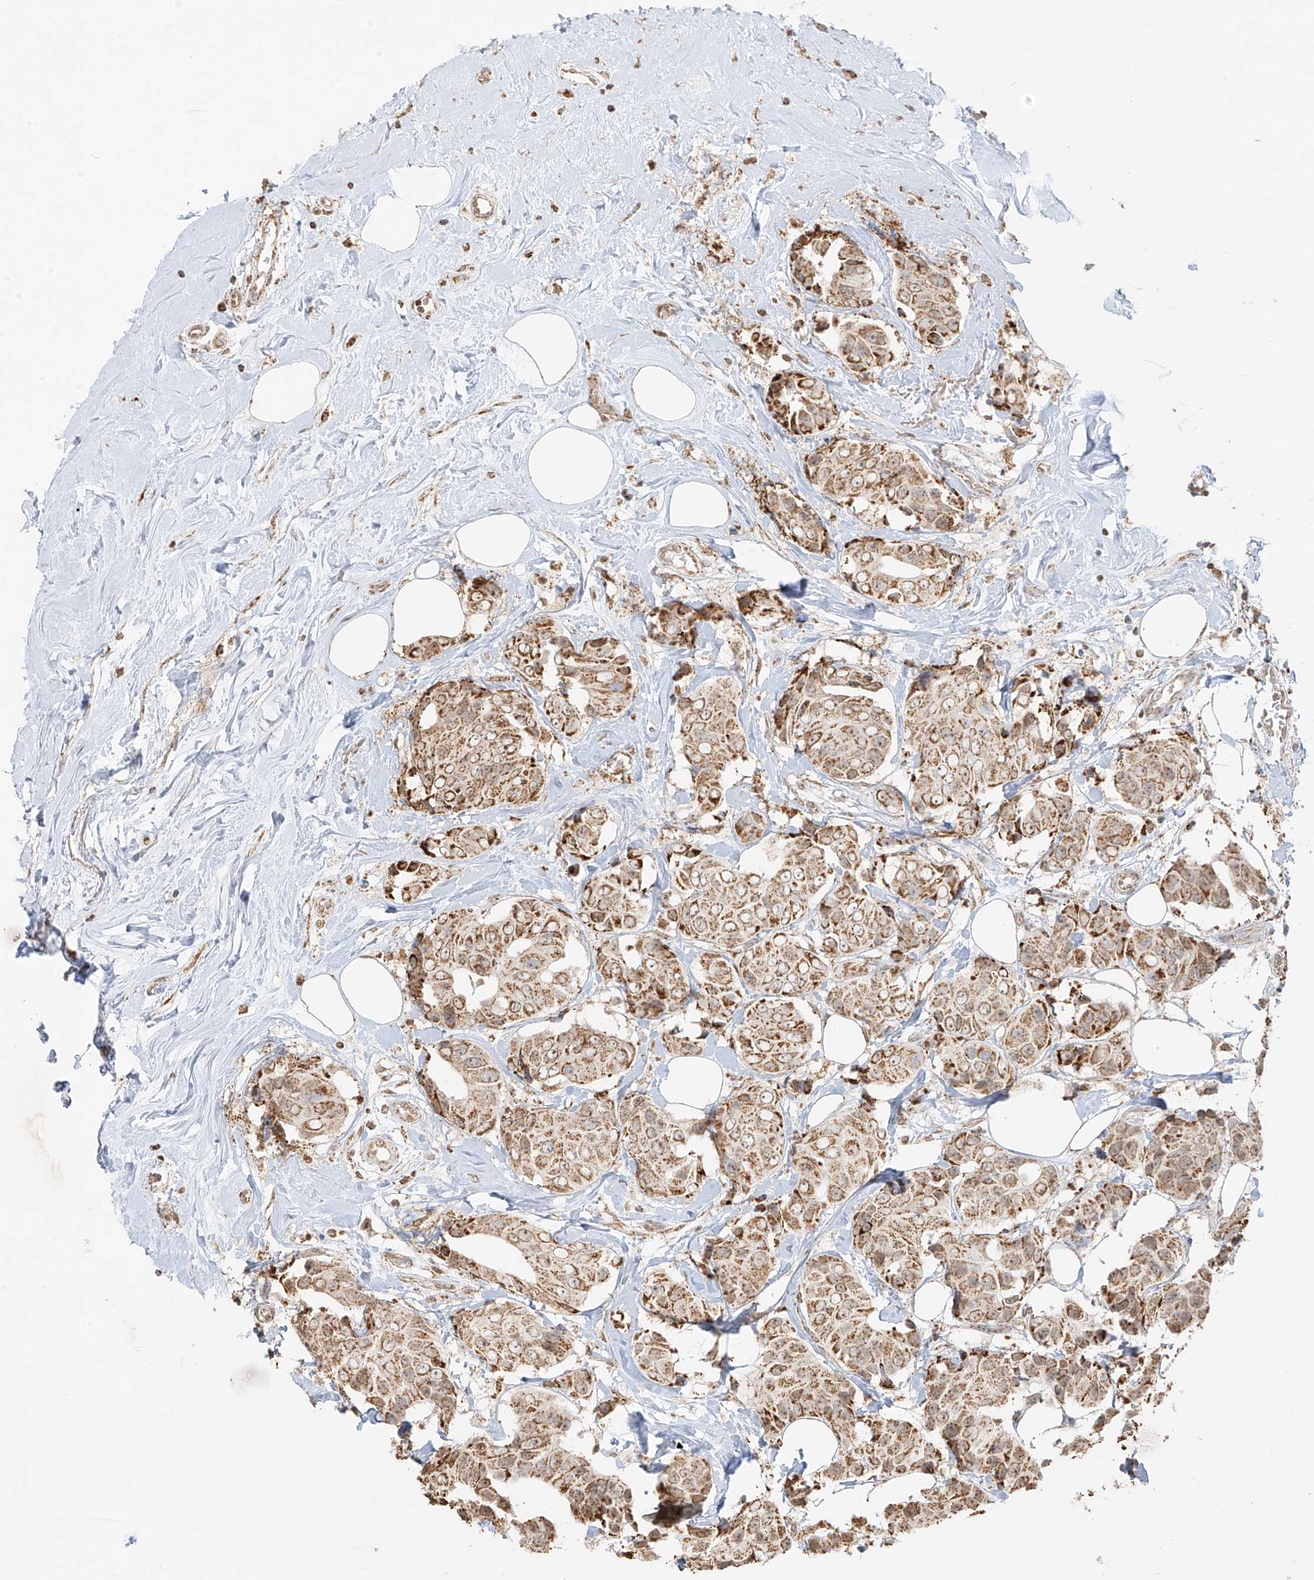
{"staining": {"intensity": "moderate", "quantity": ">75%", "location": "cytoplasmic/membranous"}, "tissue": "breast cancer", "cell_type": "Tumor cells", "image_type": "cancer", "snomed": [{"axis": "morphology", "description": "Normal tissue, NOS"}, {"axis": "morphology", "description": "Duct carcinoma"}, {"axis": "topography", "description": "Breast"}], "caption": "Moderate cytoplasmic/membranous positivity for a protein is identified in approximately >75% of tumor cells of invasive ductal carcinoma (breast) using immunohistochemistry.", "gene": "MIPEP", "patient": {"sex": "female", "age": 39}}